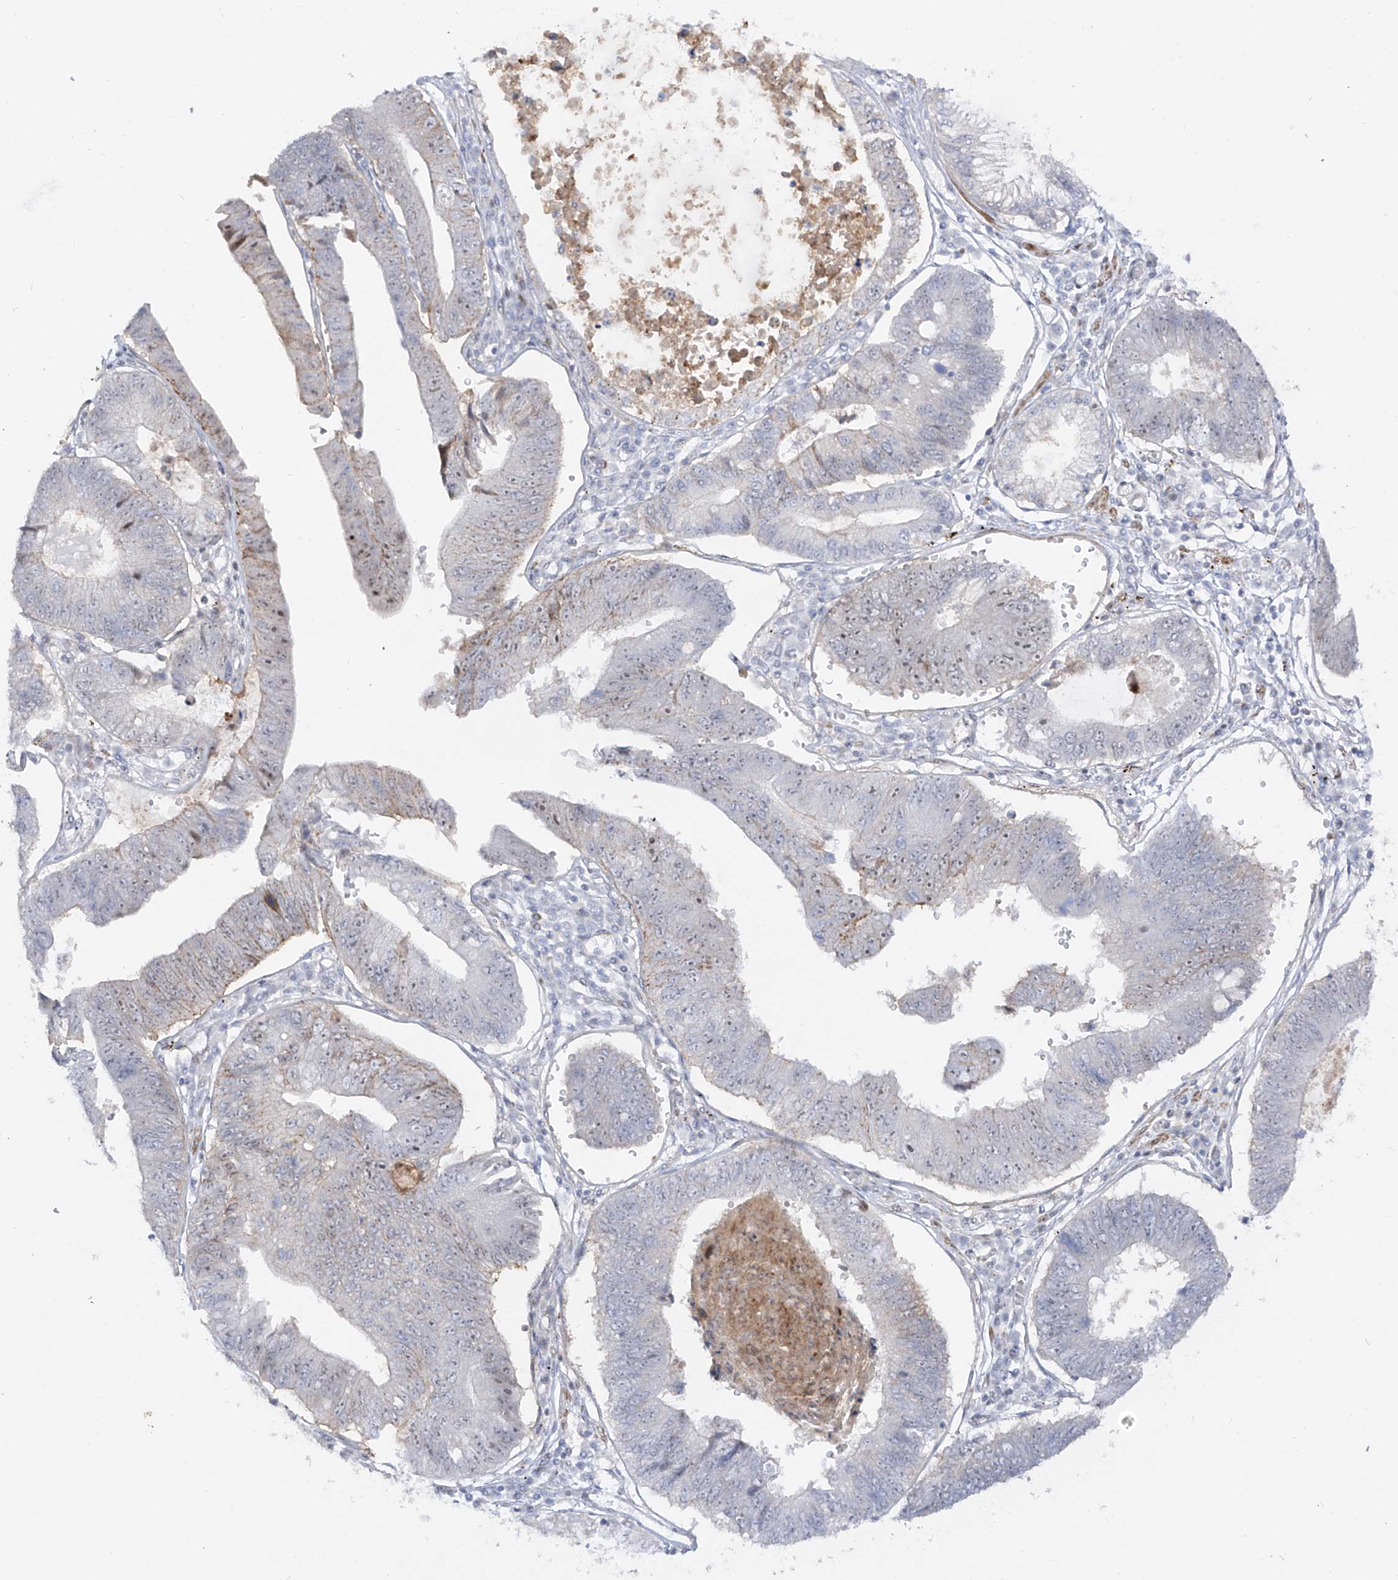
{"staining": {"intensity": "weak", "quantity": "<25%", "location": "cytoplasmic/membranous,nuclear"}, "tissue": "stomach cancer", "cell_type": "Tumor cells", "image_type": "cancer", "snomed": [{"axis": "morphology", "description": "Adenocarcinoma, NOS"}, {"axis": "topography", "description": "Stomach"}], "caption": "Immunohistochemistry image of human stomach cancer stained for a protein (brown), which reveals no staining in tumor cells.", "gene": "ZNF180", "patient": {"sex": "male", "age": 59}}